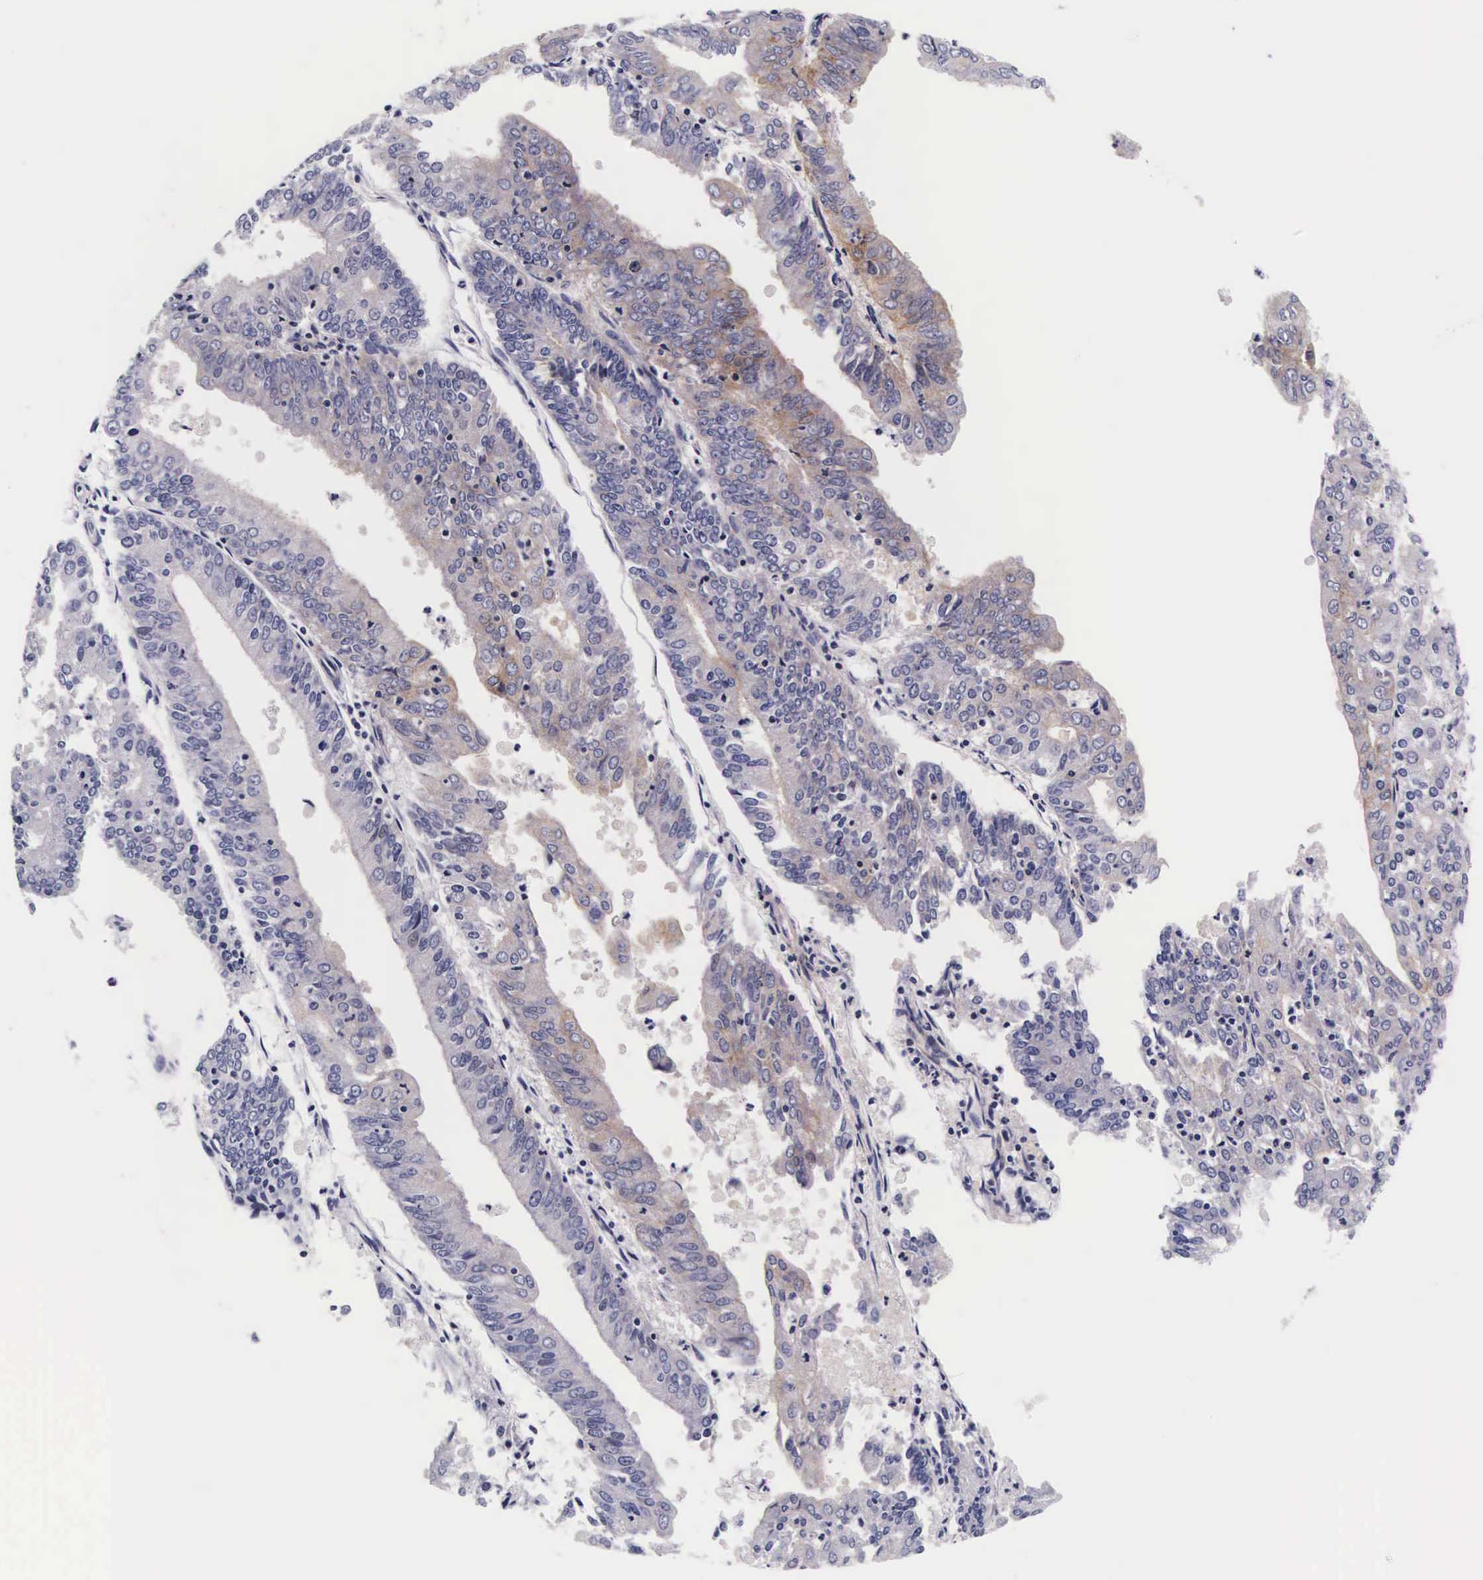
{"staining": {"intensity": "weak", "quantity": "<25%", "location": "cytoplasmic/membranous"}, "tissue": "endometrial cancer", "cell_type": "Tumor cells", "image_type": "cancer", "snomed": [{"axis": "morphology", "description": "Adenocarcinoma, NOS"}, {"axis": "topography", "description": "Endometrium"}], "caption": "Immunohistochemistry (IHC) of endometrial cancer reveals no staining in tumor cells.", "gene": "UPRT", "patient": {"sex": "female", "age": 79}}